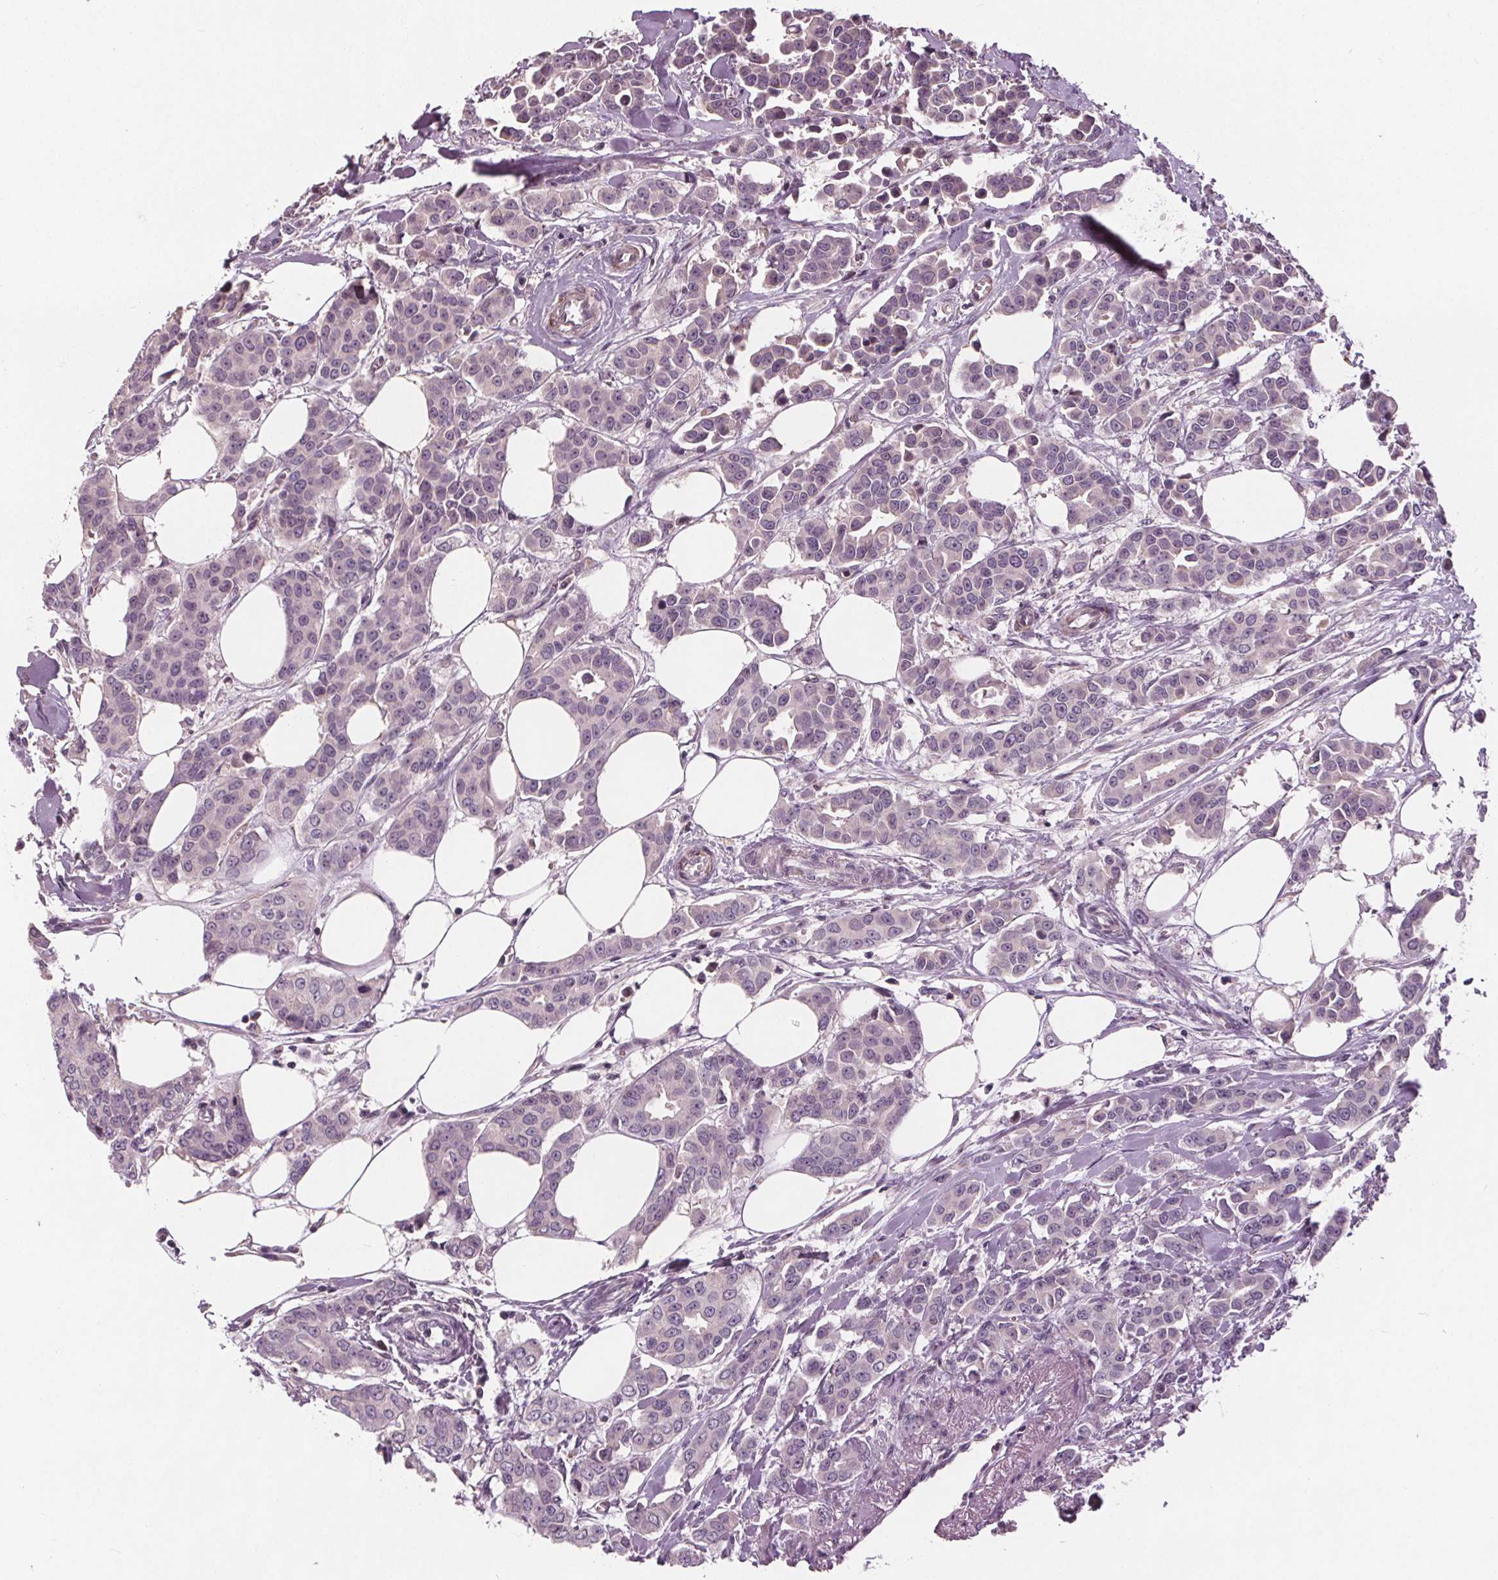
{"staining": {"intensity": "negative", "quantity": "none", "location": "none"}, "tissue": "breast cancer", "cell_type": "Tumor cells", "image_type": "cancer", "snomed": [{"axis": "morphology", "description": "Duct carcinoma"}, {"axis": "topography", "description": "Breast"}], "caption": "Tumor cells show no significant expression in breast cancer (intraductal carcinoma).", "gene": "PDGFD", "patient": {"sex": "female", "age": 94}}